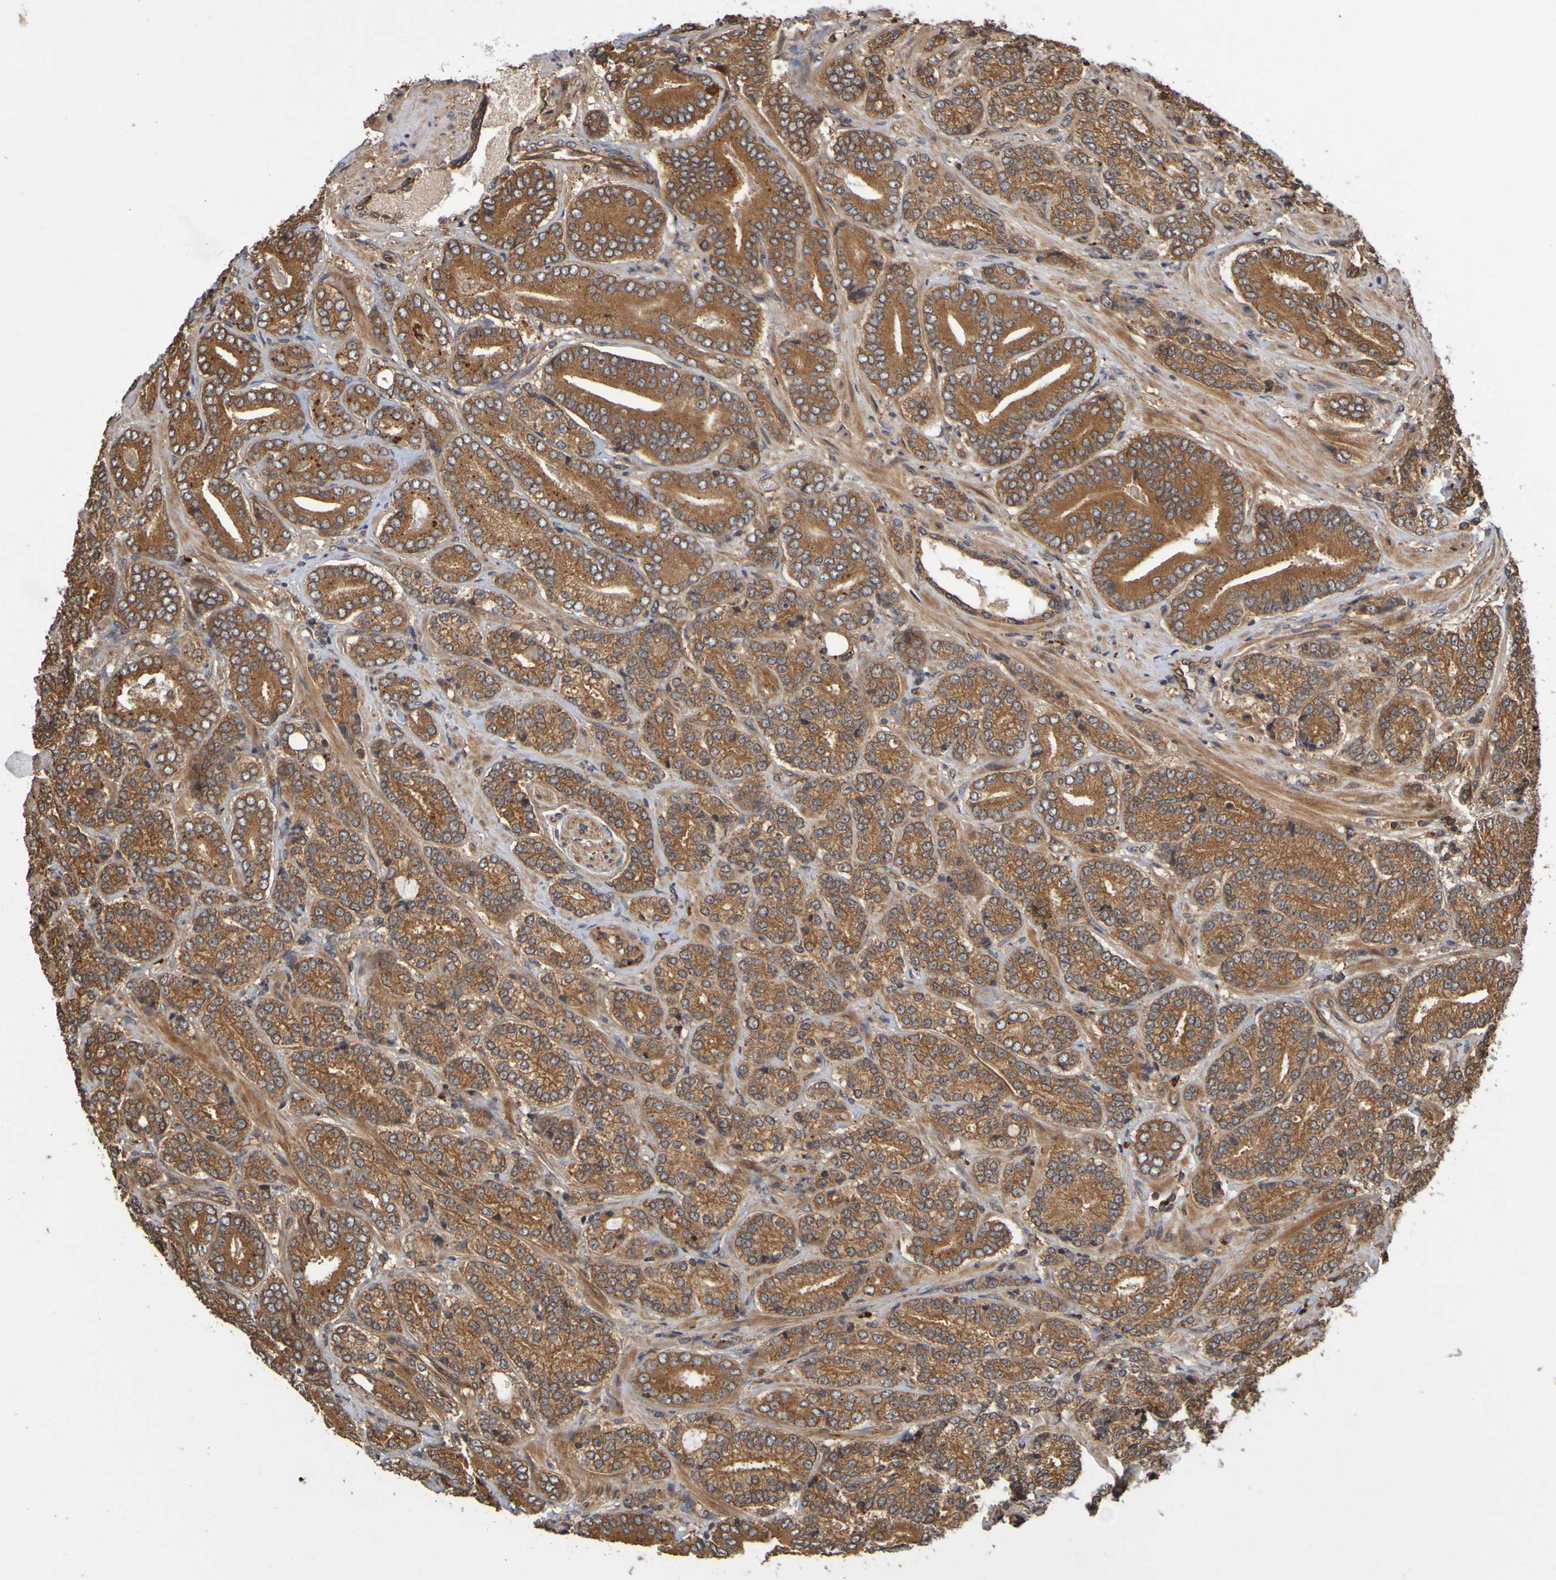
{"staining": {"intensity": "strong", "quantity": ">75%", "location": "cytoplasmic/membranous"}, "tissue": "prostate cancer", "cell_type": "Tumor cells", "image_type": "cancer", "snomed": [{"axis": "morphology", "description": "Adenocarcinoma, High grade"}, {"axis": "topography", "description": "Prostate"}], "caption": "Tumor cells exhibit high levels of strong cytoplasmic/membranous positivity in about >75% of cells in prostate high-grade adenocarcinoma. The staining was performed using DAB (3,3'-diaminobenzidine) to visualize the protein expression in brown, while the nuclei were stained in blue with hematoxylin (Magnification: 20x).", "gene": "OCRL", "patient": {"sex": "male", "age": 61}}